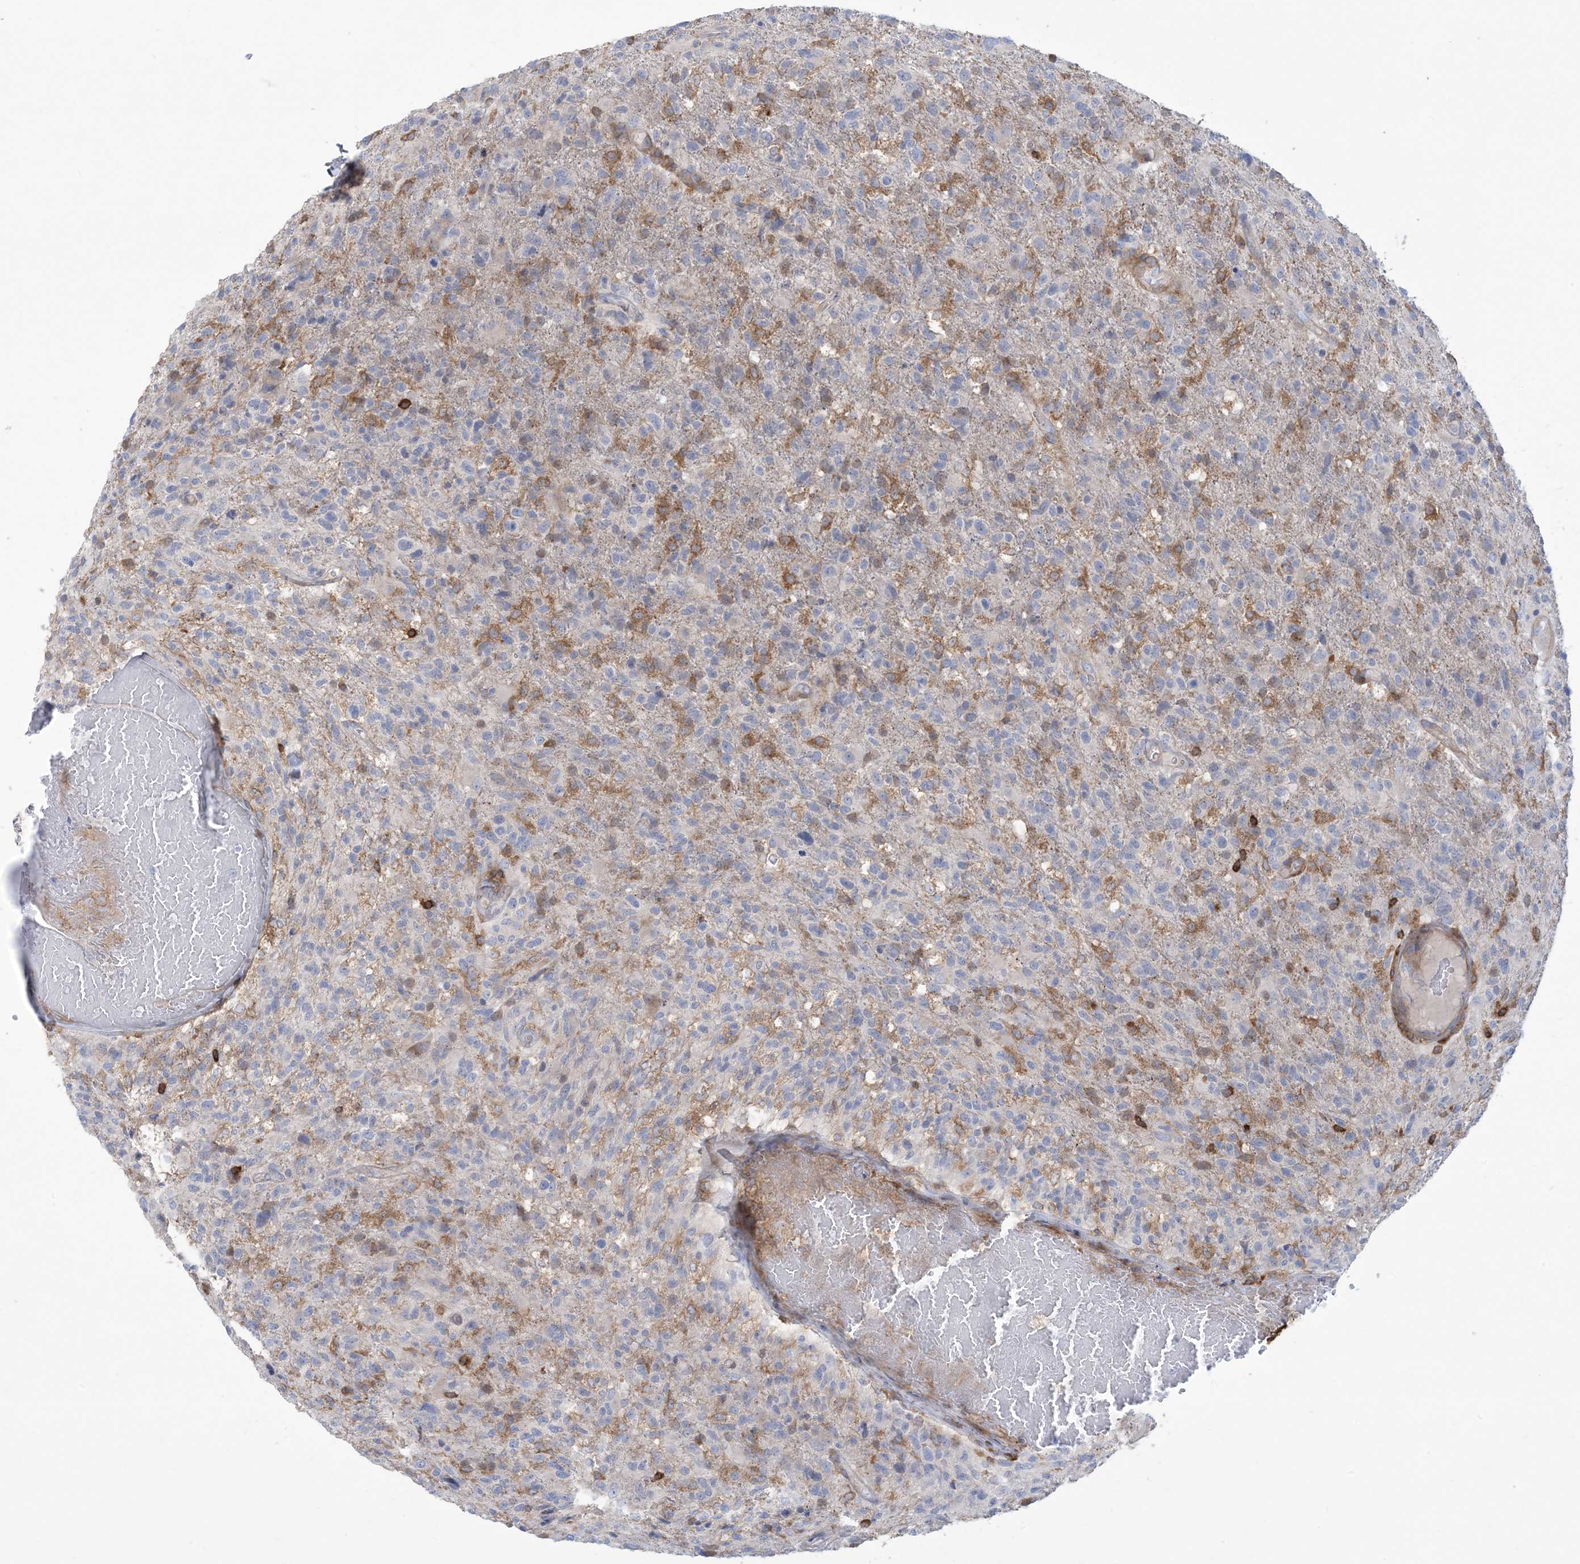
{"staining": {"intensity": "negative", "quantity": "none", "location": "none"}, "tissue": "glioma", "cell_type": "Tumor cells", "image_type": "cancer", "snomed": [{"axis": "morphology", "description": "Glioma, malignant, High grade"}, {"axis": "topography", "description": "Brain"}], "caption": "High power microscopy histopathology image of an IHC micrograph of glioma, revealing no significant expression in tumor cells.", "gene": "ARHGAP30", "patient": {"sex": "male", "age": 72}}